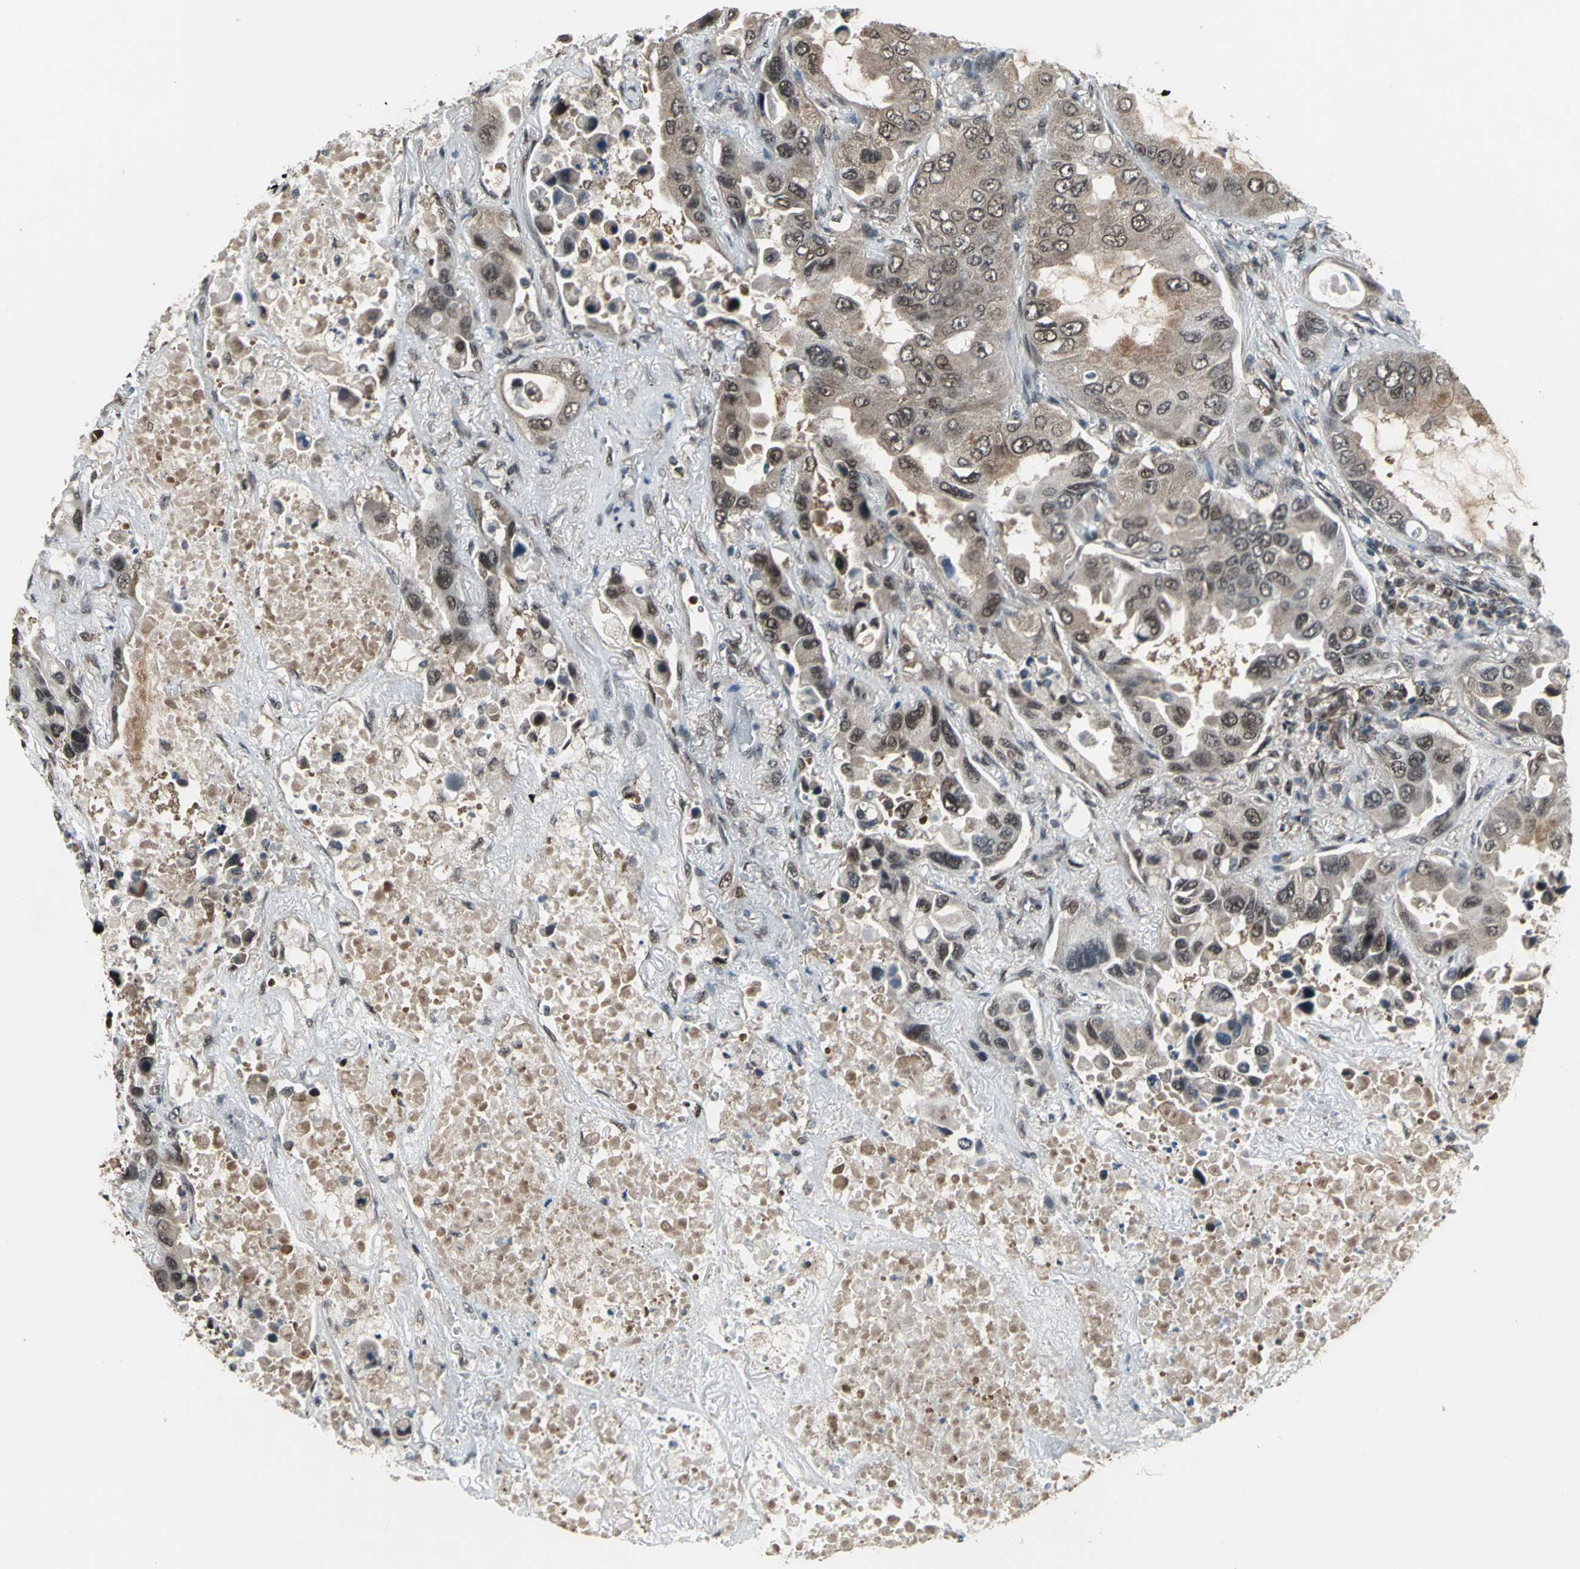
{"staining": {"intensity": "weak", "quantity": ">75%", "location": "cytoplasmic/membranous,nuclear"}, "tissue": "lung cancer", "cell_type": "Tumor cells", "image_type": "cancer", "snomed": [{"axis": "morphology", "description": "Adenocarcinoma, NOS"}, {"axis": "topography", "description": "Lung"}], "caption": "Immunohistochemical staining of lung cancer (adenocarcinoma) exhibits low levels of weak cytoplasmic/membranous and nuclear protein staining in approximately >75% of tumor cells.", "gene": "COPS5", "patient": {"sex": "male", "age": 64}}